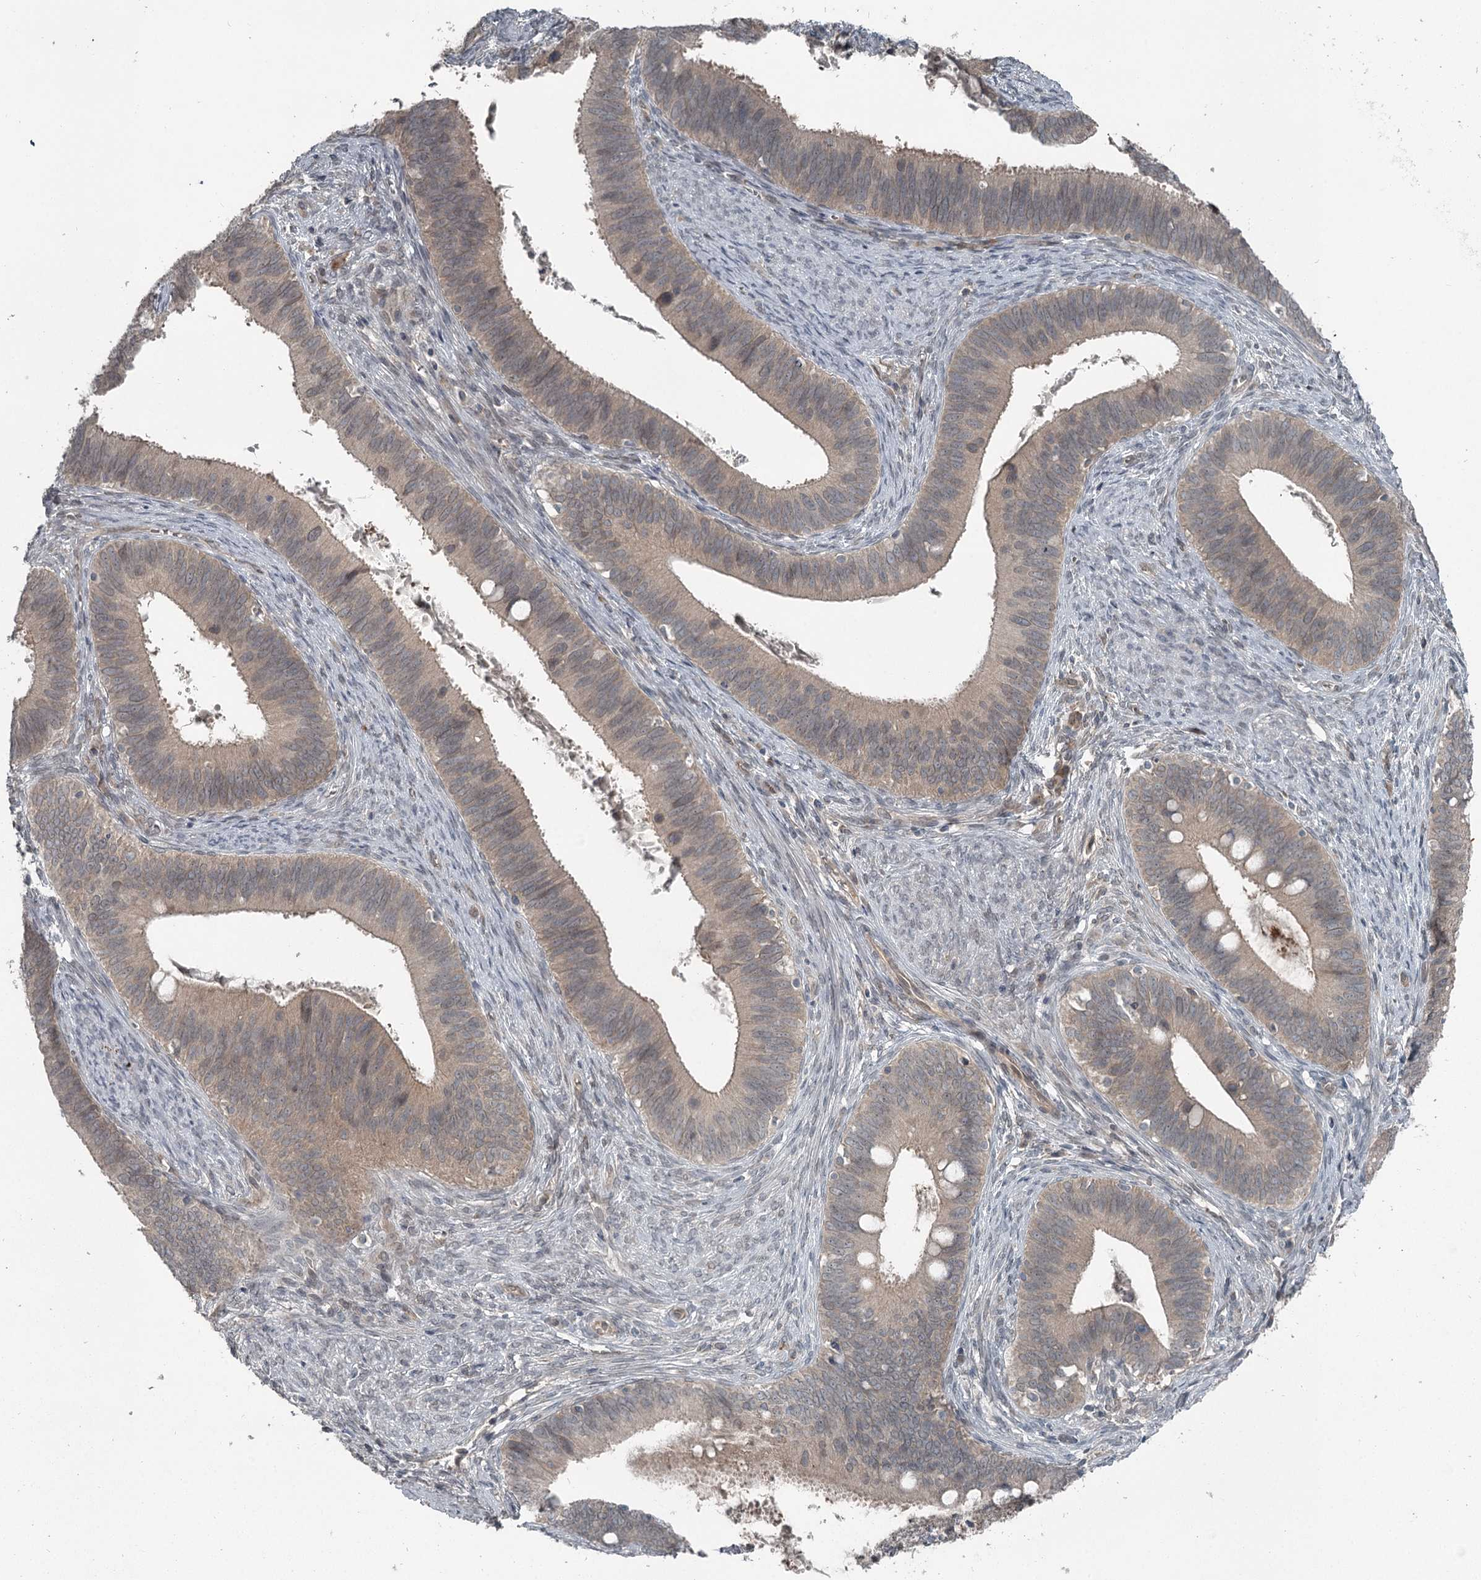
{"staining": {"intensity": "negative", "quantity": "none", "location": "none"}, "tissue": "cervical cancer", "cell_type": "Tumor cells", "image_type": "cancer", "snomed": [{"axis": "morphology", "description": "Adenocarcinoma, NOS"}, {"axis": "topography", "description": "Cervix"}], "caption": "Adenocarcinoma (cervical) stained for a protein using IHC exhibits no expression tumor cells.", "gene": "SLC39A8", "patient": {"sex": "female", "age": 42}}